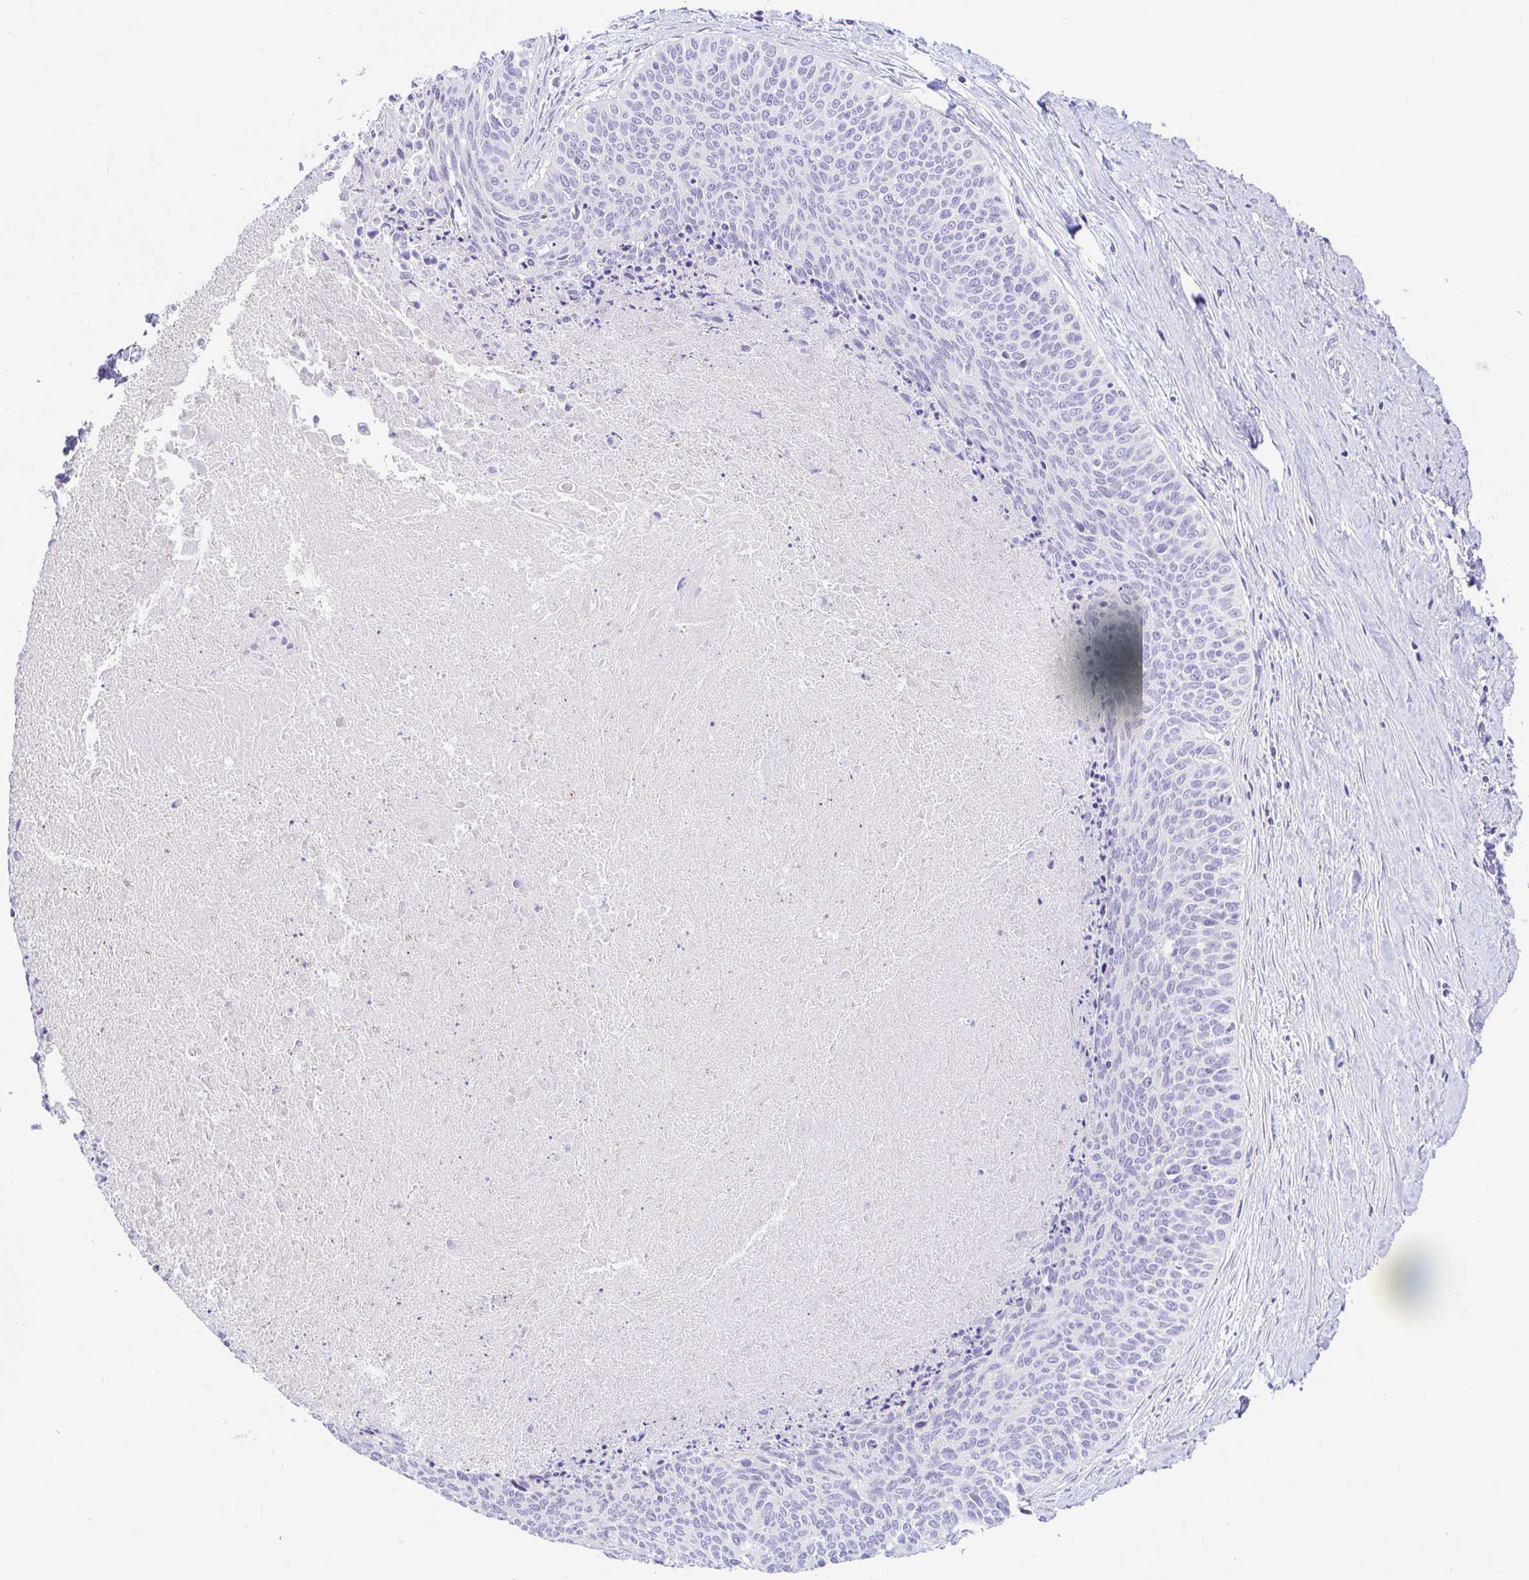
{"staining": {"intensity": "negative", "quantity": "none", "location": "none"}, "tissue": "cervical cancer", "cell_type": "Tumor cells", "image_type": "cancer", "snomed": [{"axis": "morphology", "description": "Squamous cell carcinoma, NOS"}, {"axis": "topography", "description": "Cervix"}], "caption": "There is no significant expression in tumor cells of cervical cancer.", "gene": "PINLYP", "patient": {"sex": "female", "age": 55}}